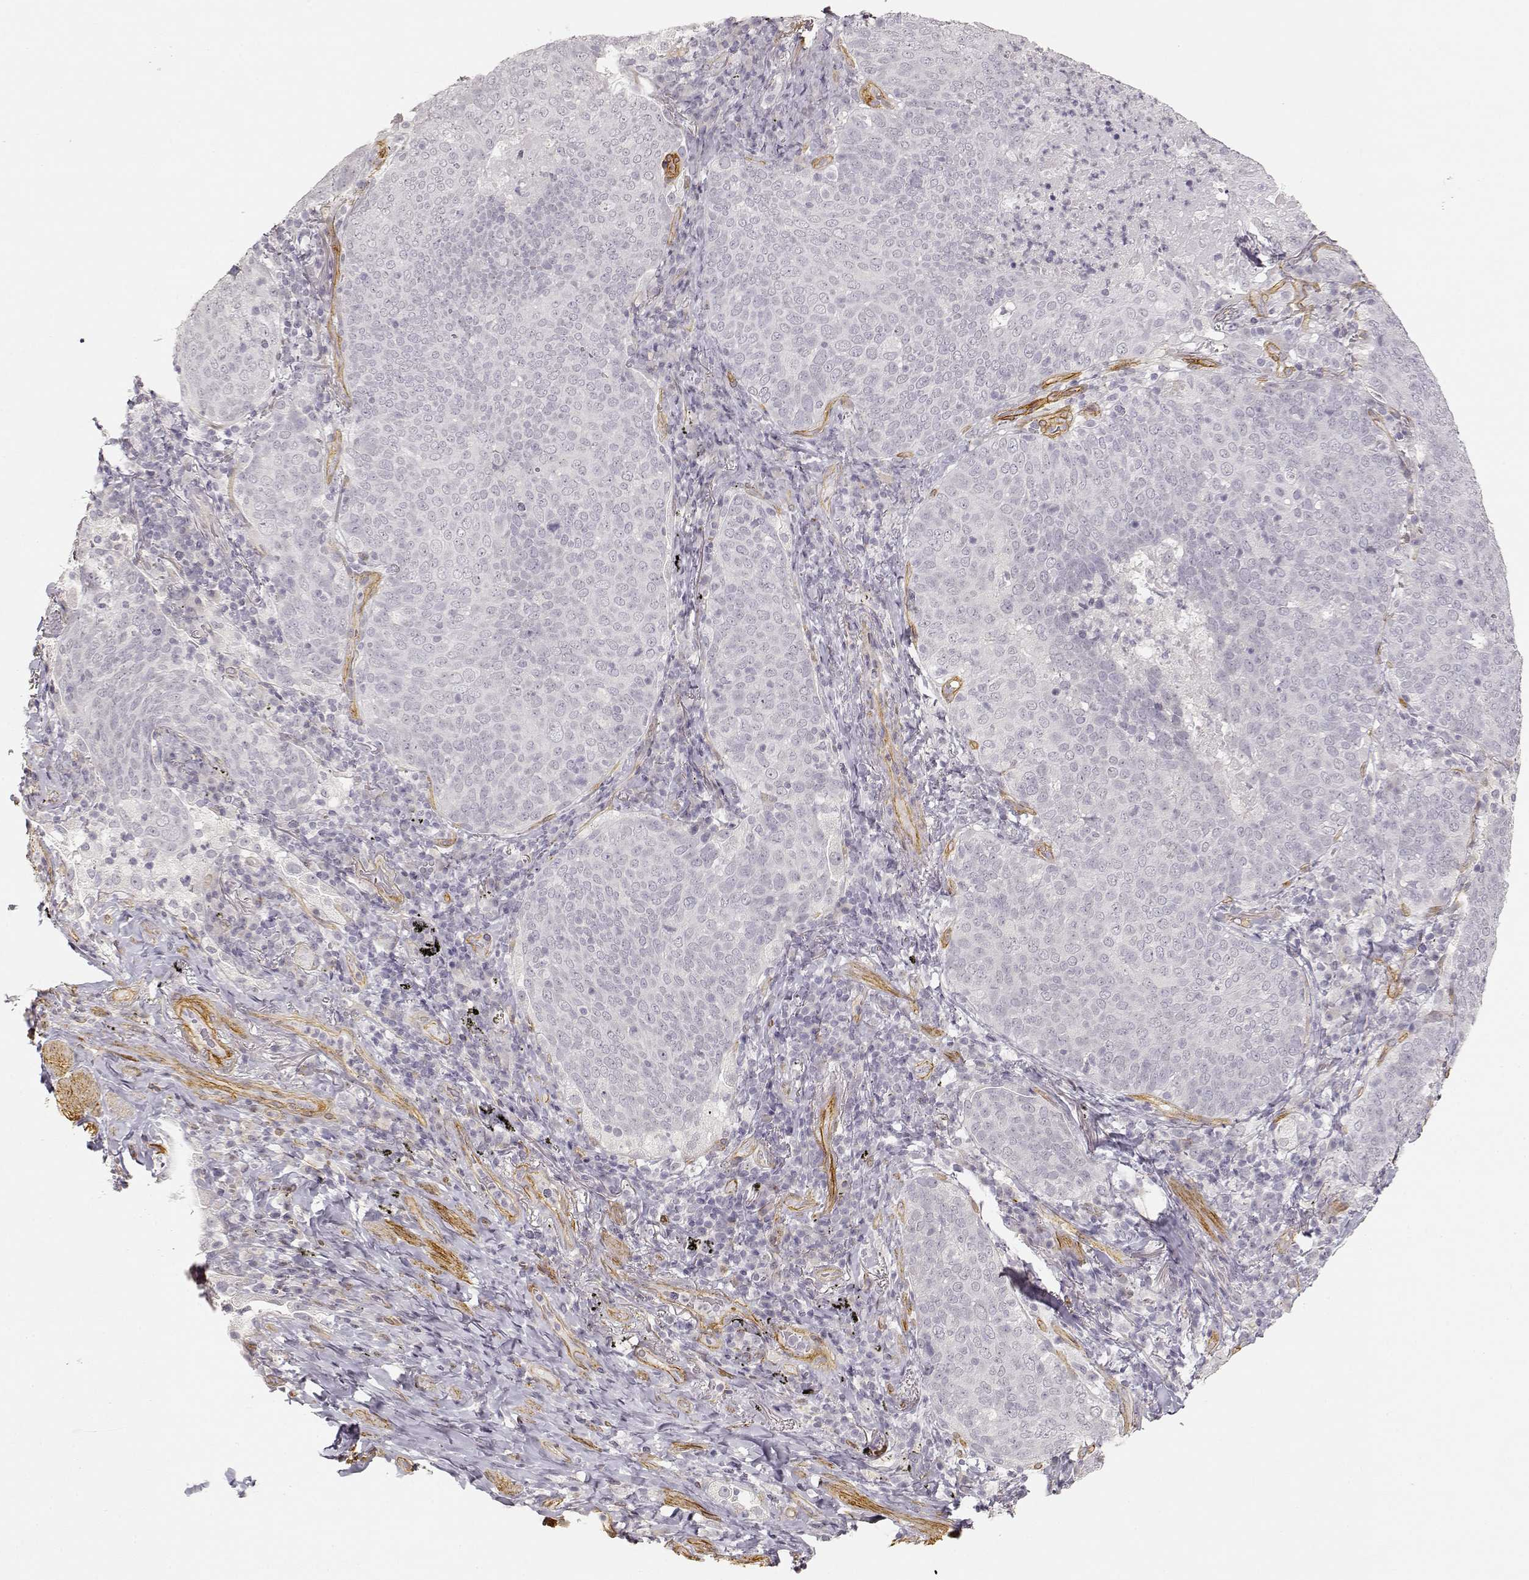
{"staining": {"intensity": "negative", "quantity": "none", "location": "none"}, "tissue": "lung cancer", "cell_type": "Tumor cells", "image_type": "cancer", "snomed": [{"axis": "morphology", "description": "Squamous cell carcinoma, NOS"}, {"axis": "topography", "description": "Lung"}], "caption": "This is a photomicrograph of immunohistochemistry staining of lung squamous cell carcinoma, which shows no staining in tumor cells.", "gene": "LAMA4", "patient": {"sex": "male", "age": 82}}